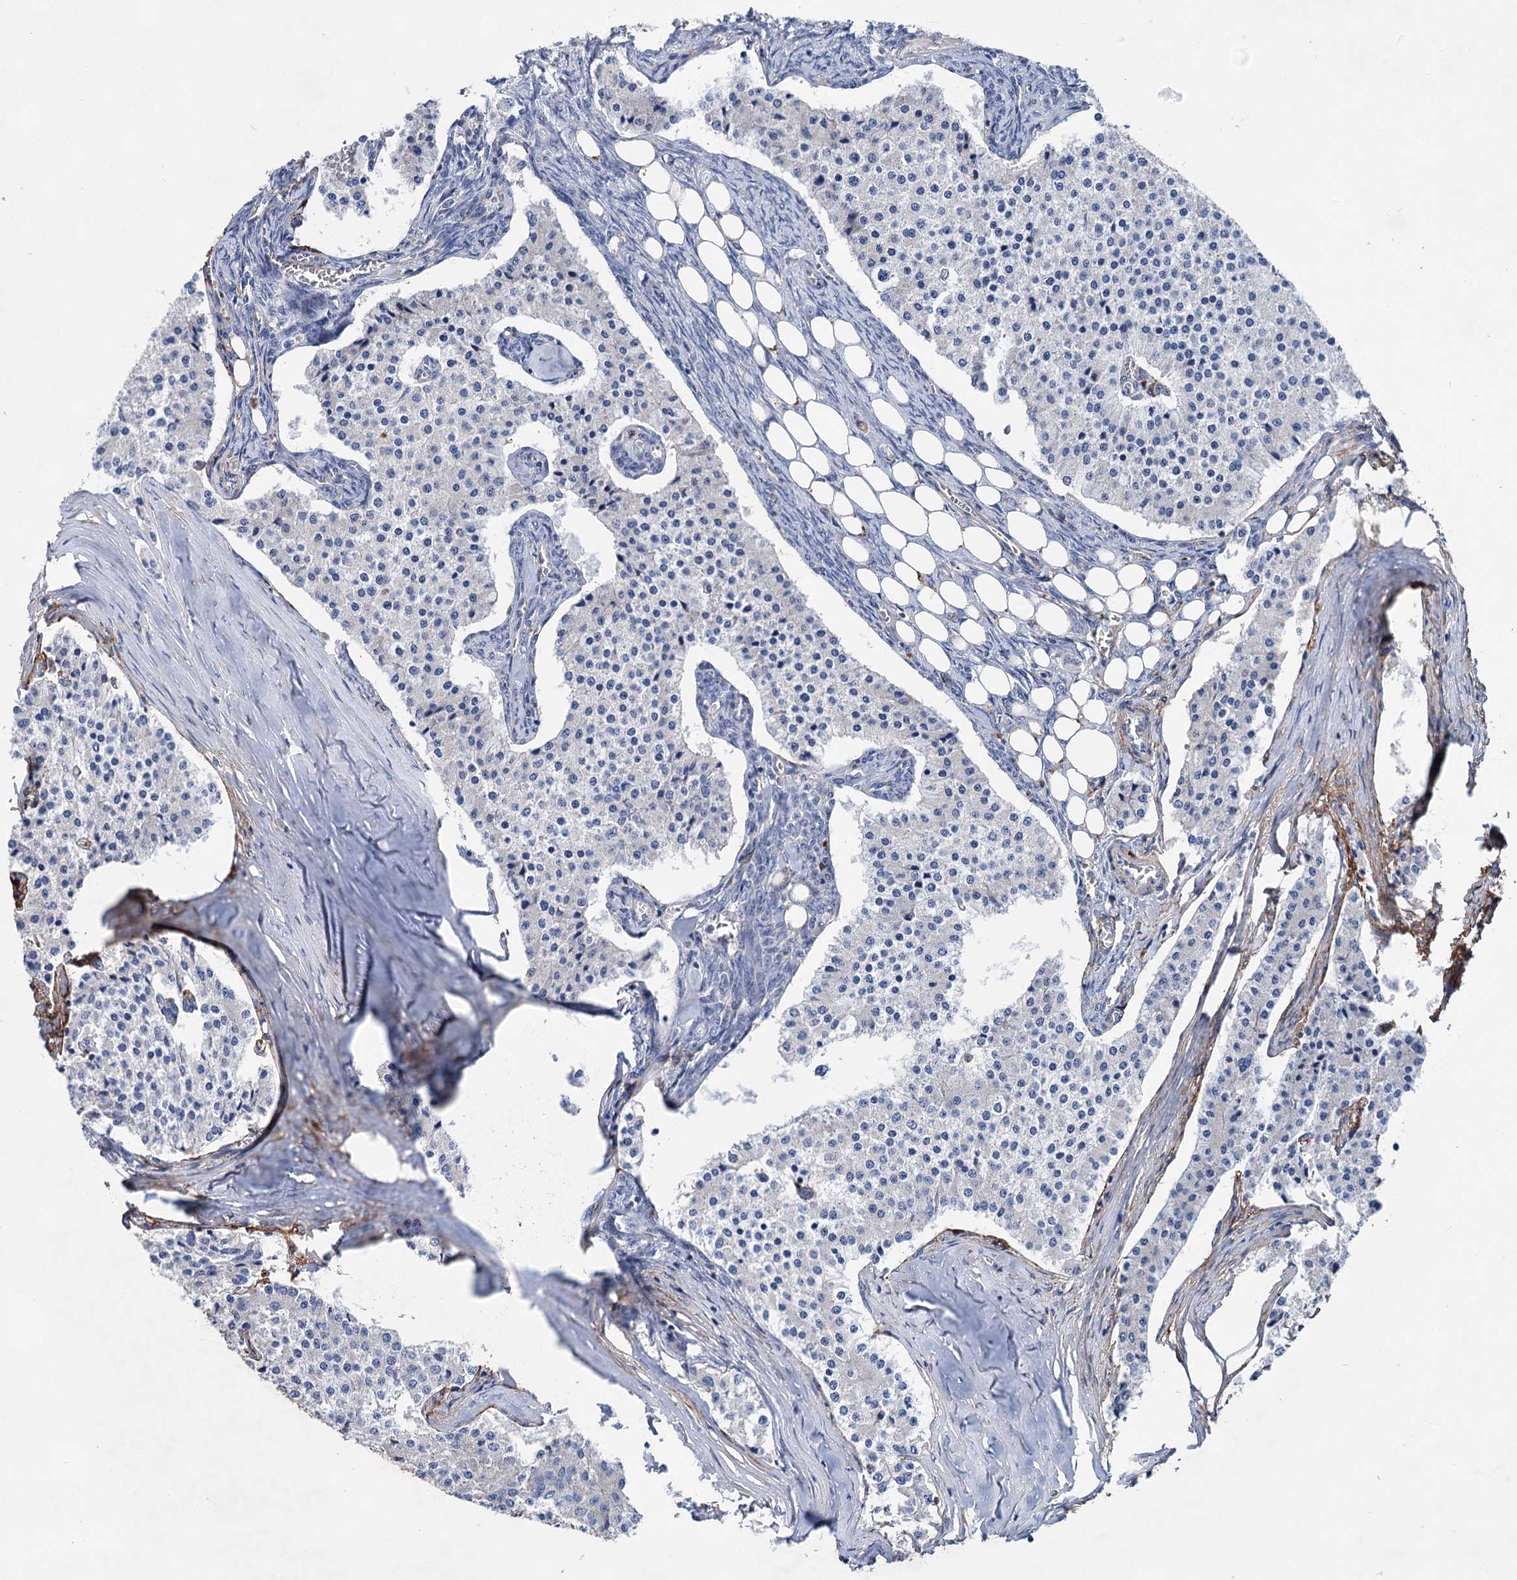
{"staining": {"intensity": "negative", "quantity": "none", "location": "none"}, "tissue": "carcinoid", "cell_type": "Tumor cells", "image_type": "cancer", "snomed": [{"axis": "morphology", "description": "Carcinoid, malignant, NOS"}, {"axis": "topography", "description": "Colon"}], "caption": "Tumor cells are negative for brown protein staining in carcinoid. Nuclei are stained in blue.", "gene": "GPR155", "patient": {"sex": "female", "age": 52}}